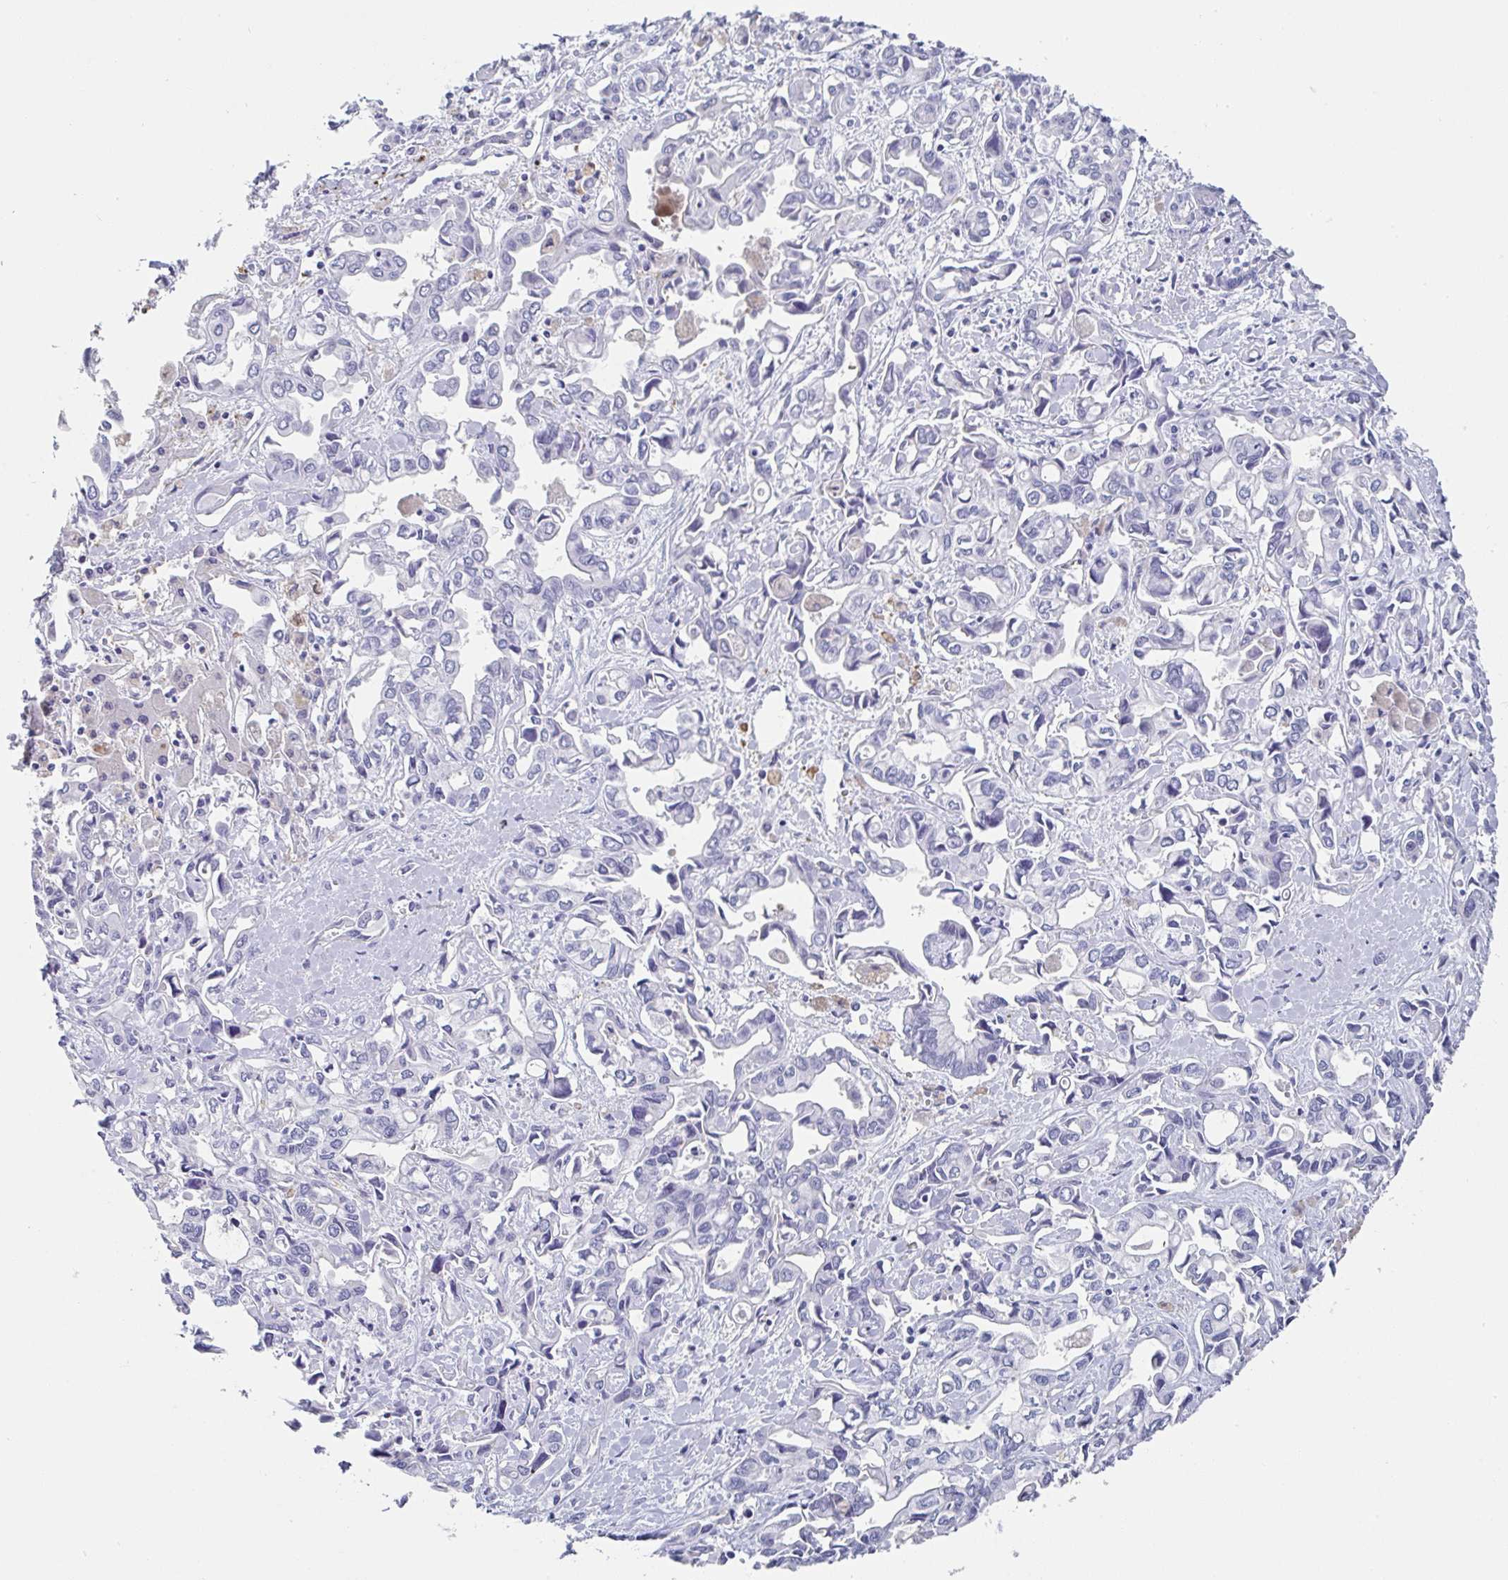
{"staining": {"intensity": "negative", "quantity": "none", "location": "none"}, "tissue": "liver cancer", "cell_type": "Tumor cells", "image_type": "cancer", "snomed": [{"axis": "morphology", "description": "Cholangiocarcinoma"}, {"axis": "topography", "description": "Liver"}], "caption": "Tumor cells are negative for brown protein staining in liver cholangiocarcinoma.", "gene": "TNFRSF8", "patient": {"sex": "female", "age": 64}}